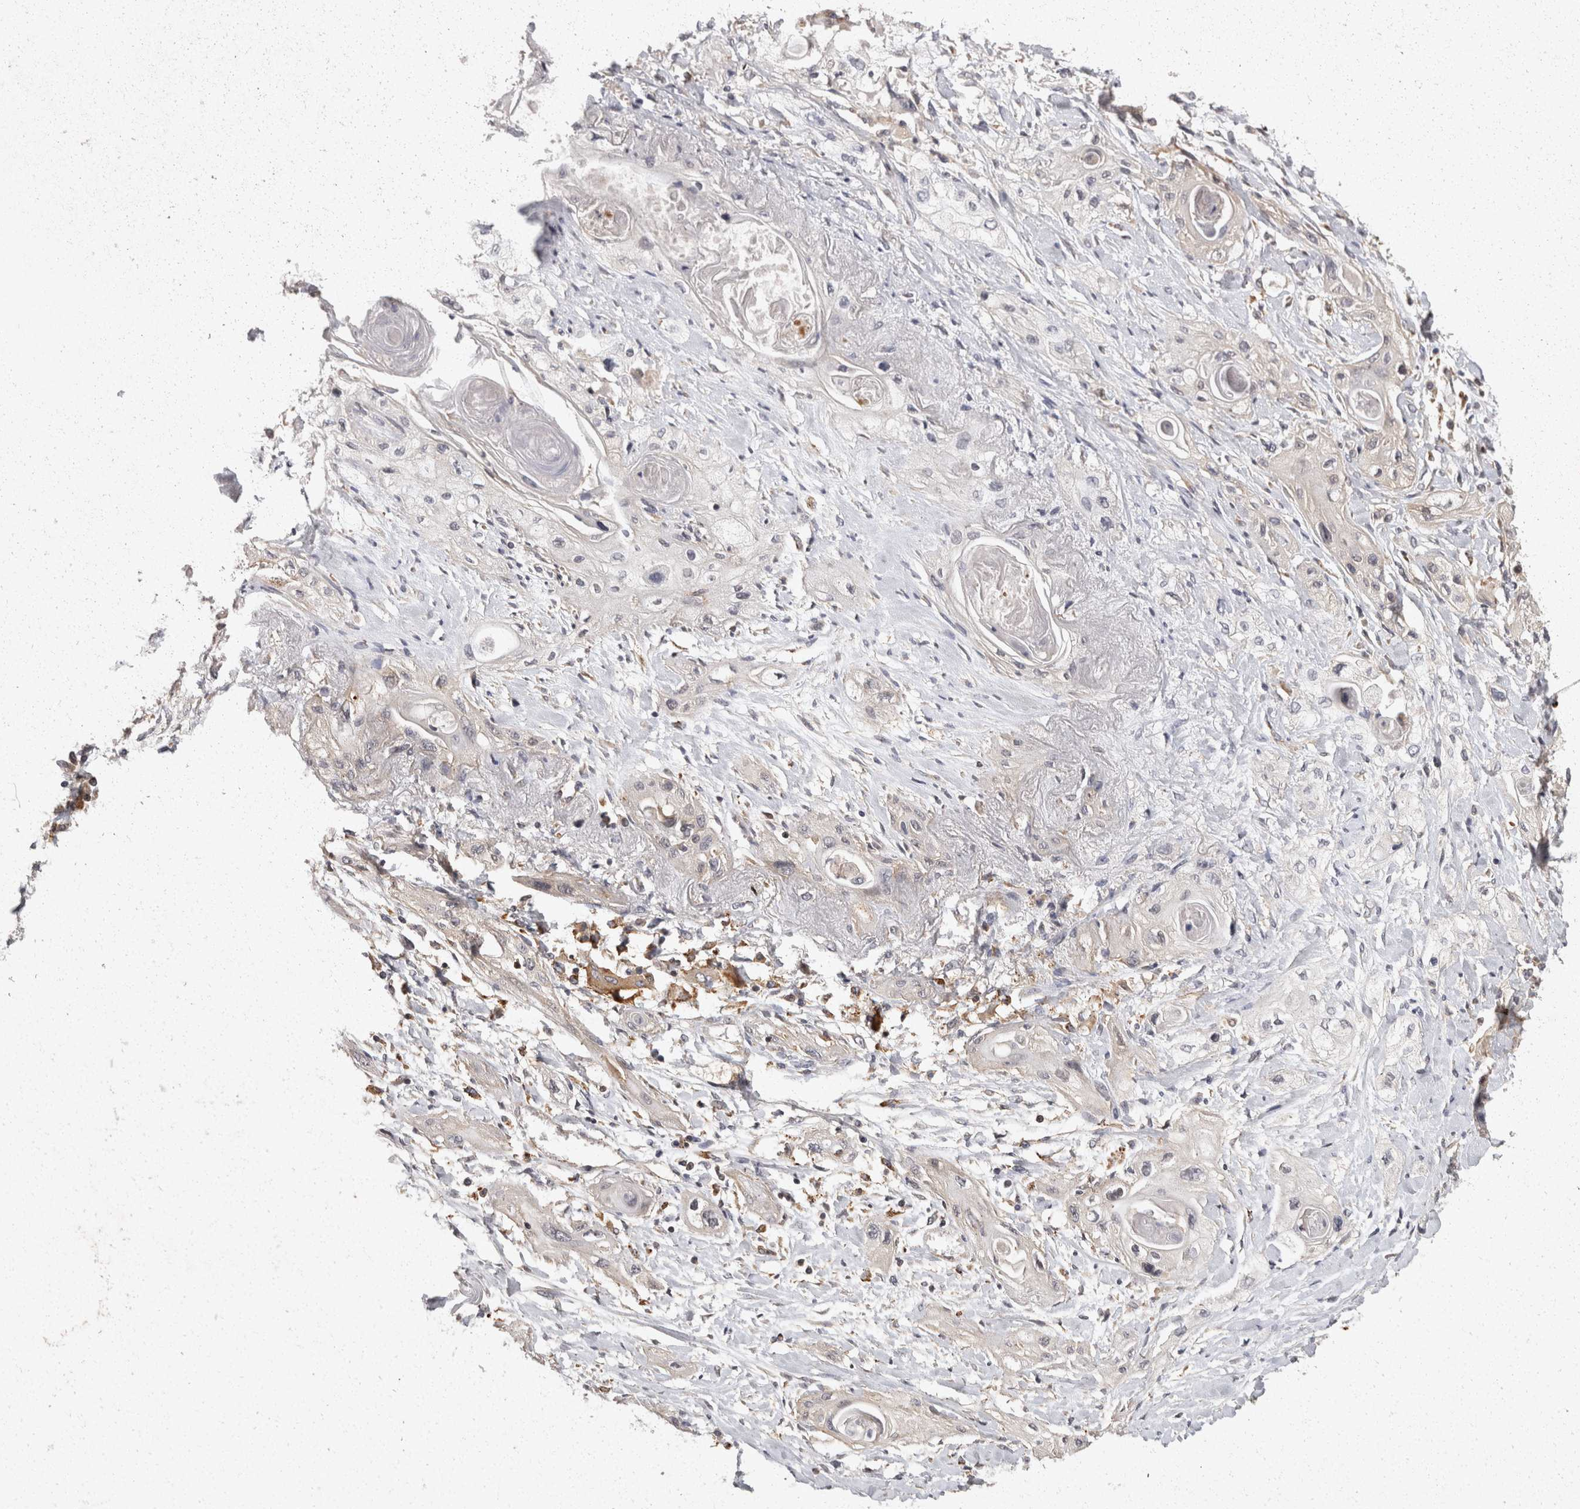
{"staining": {"intensity": "negative", "quantity": "none", "location": "none"}, "tissue": "lung cancer", "cell_type": "Tumor cells", "image_type": "cancer", "snomed": [{"axis": "morphology", "description": "Squamous cell carcinoma, NOS"}, {"axis": "topography", "description": "Lung"}], "caption": "Tumor cells show no significant positivity in lung cancer. (DAB (3,3'-diaminobenzidine) IHC visualized using brightfield microscopy, high magnification).", "gene": "ACAT2", "patient": {"sex": "female", "age": 47}}